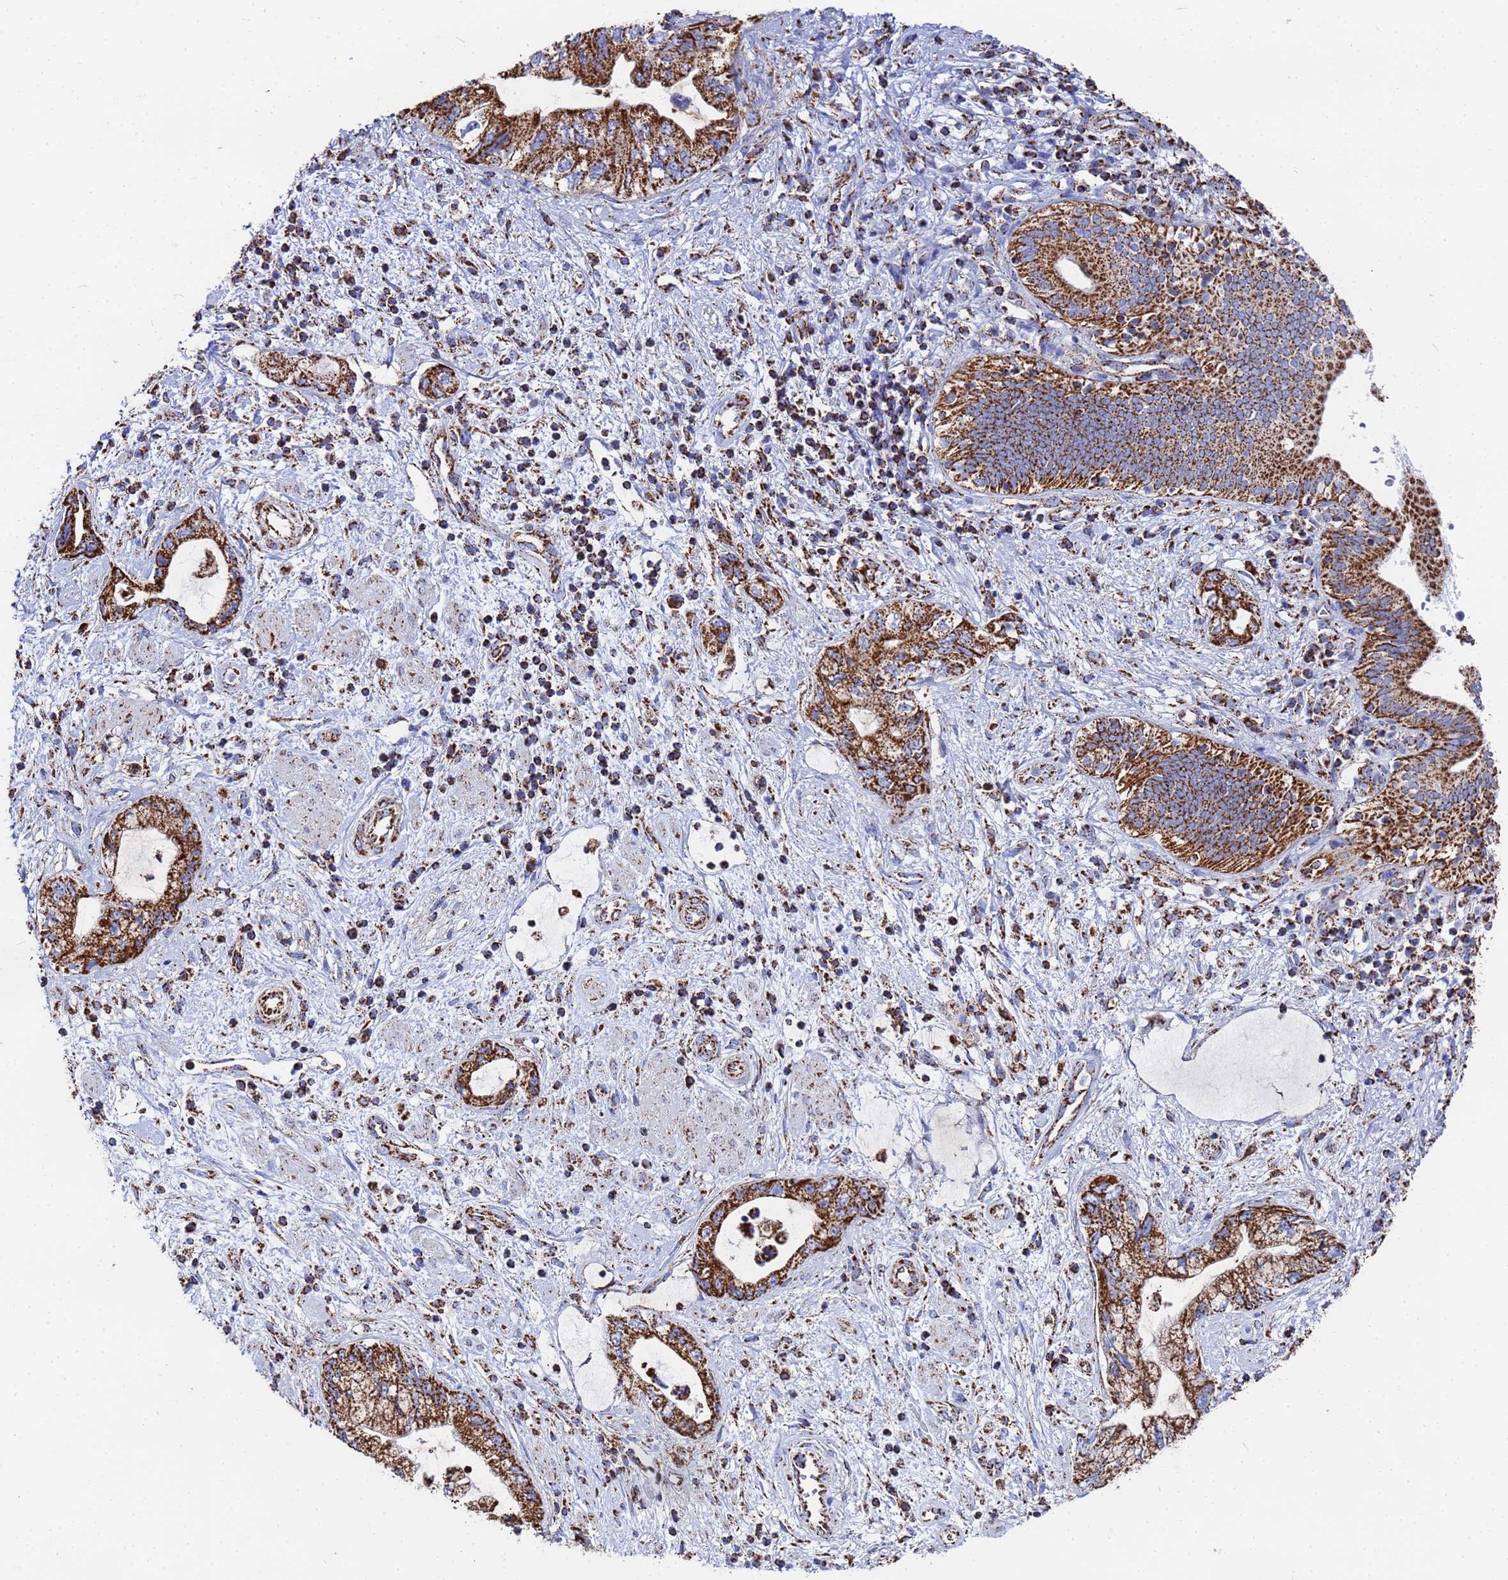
{"staining": {"intensity": "strong", "quantity": ">75%", "location": "cytoplasmic/membranous"}, "tissue": "pancreatic cancer", "cell_type": "Tumor cells", "image_type": "cancer", "snomed": [{"axis": "morphology", "description": "Adenocarcinoma, NOS"}, {"axis": "topography", "description": "Pancreas"}], "caption": "Immunohistochemical staining of pancreatic cancer (adenocarcinoma) demonstrates high levels of strong cytoplasmic/membranous protein staining in about >75% of tumor cells. Nuclei are stained in blue.", "gene": "GLUD1", "patient": {"sex": "female", "age": 73}}